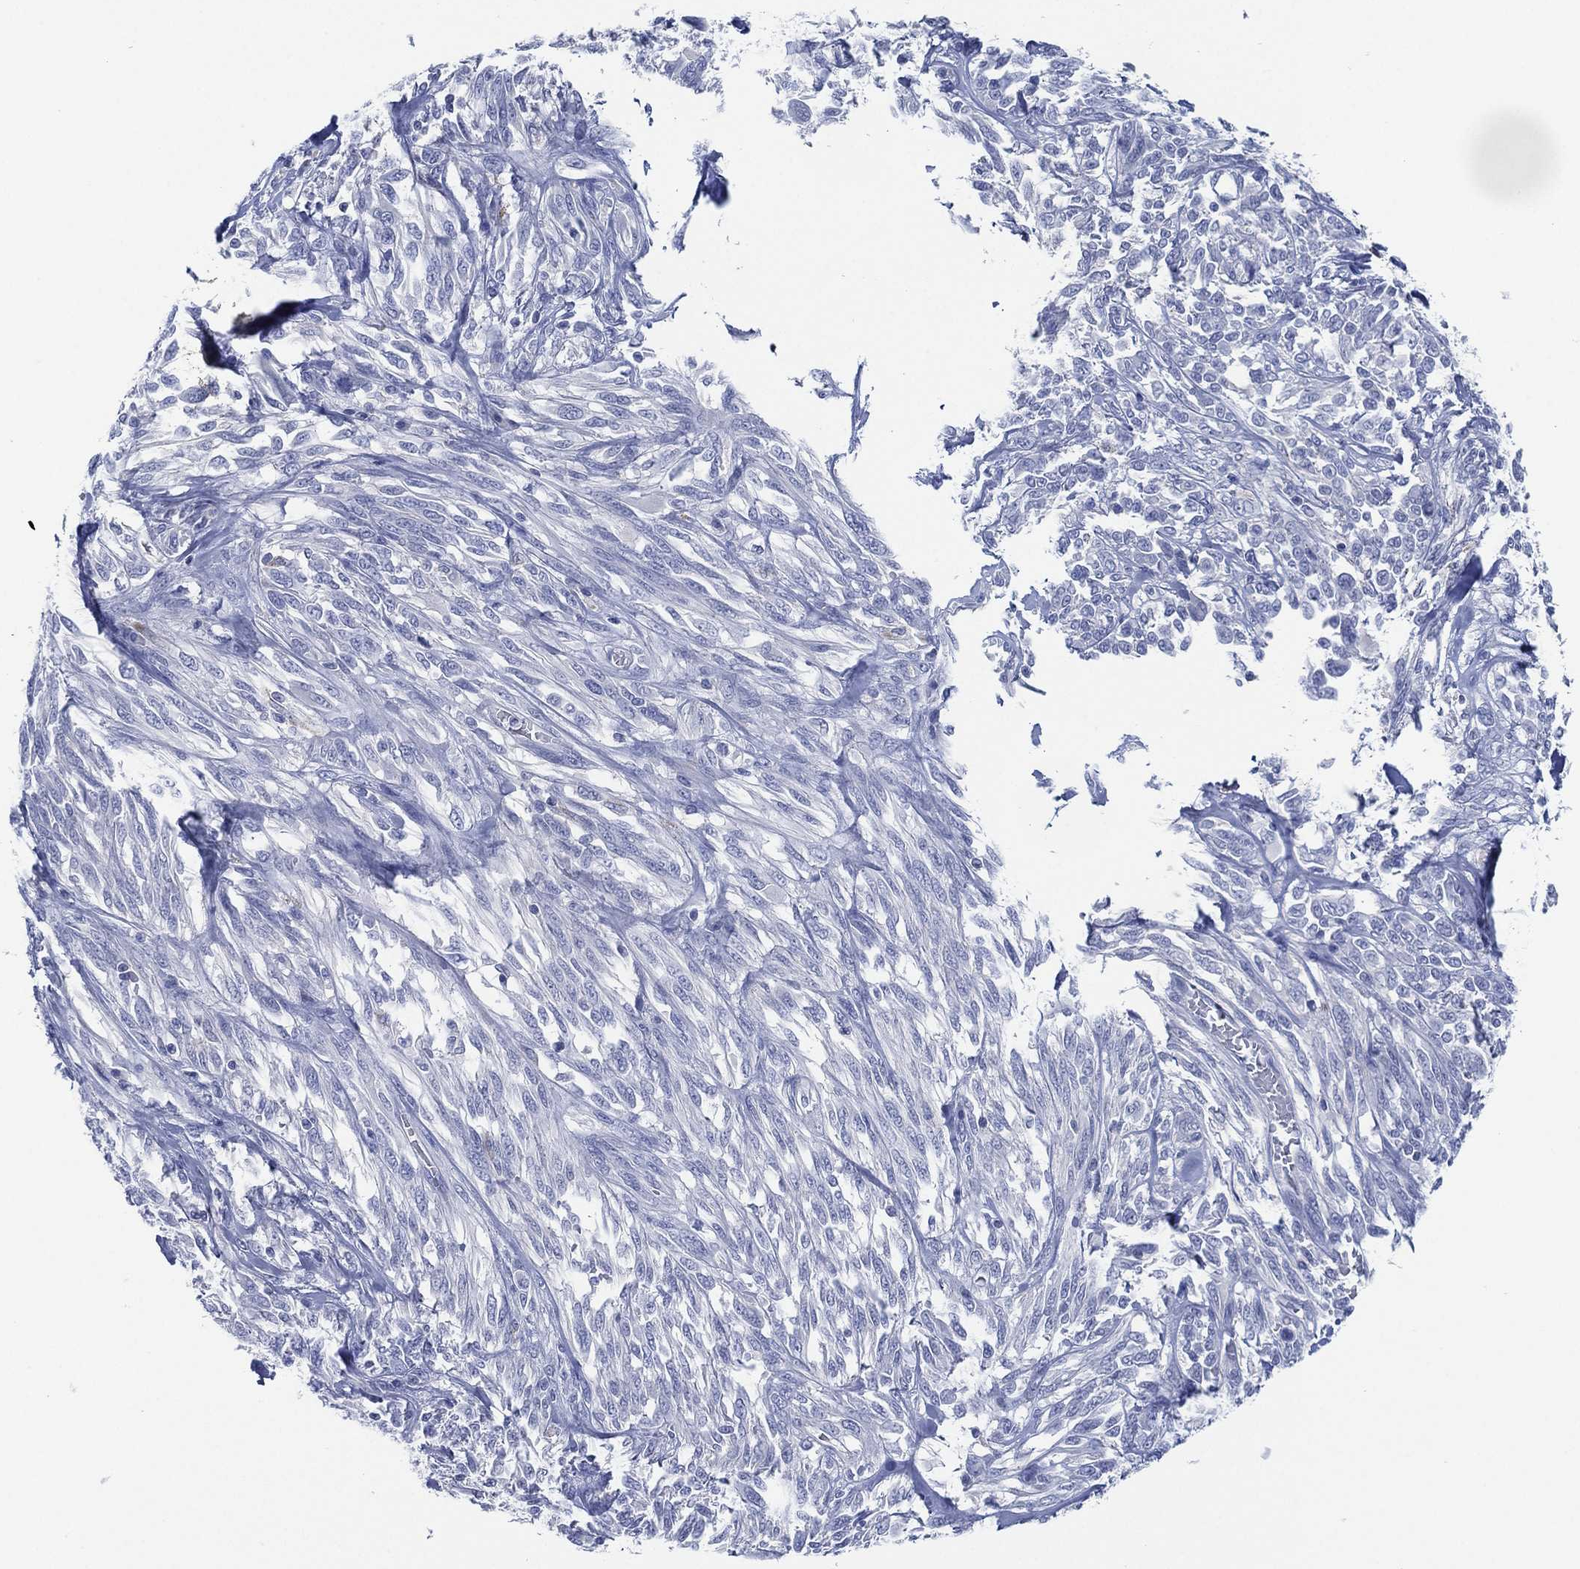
{"staining": {"intensity": "negative", "quantity": "none", "location": "none"}, "tissue": "melanoma", "cell_type": "Tumor cells", "image_type": "cancer", "snomed": [{"axis": "morphology", "description": "Malignant melanoma, NOS"}, {"axis": "topography", "description": "Skin"}], "caption": "This is an immunohistochemistry image of human malignant melanoma. There is no expression in tumor cells.", "gene": "C5orf46", "patient": {"sex": "female", "age": 91}}